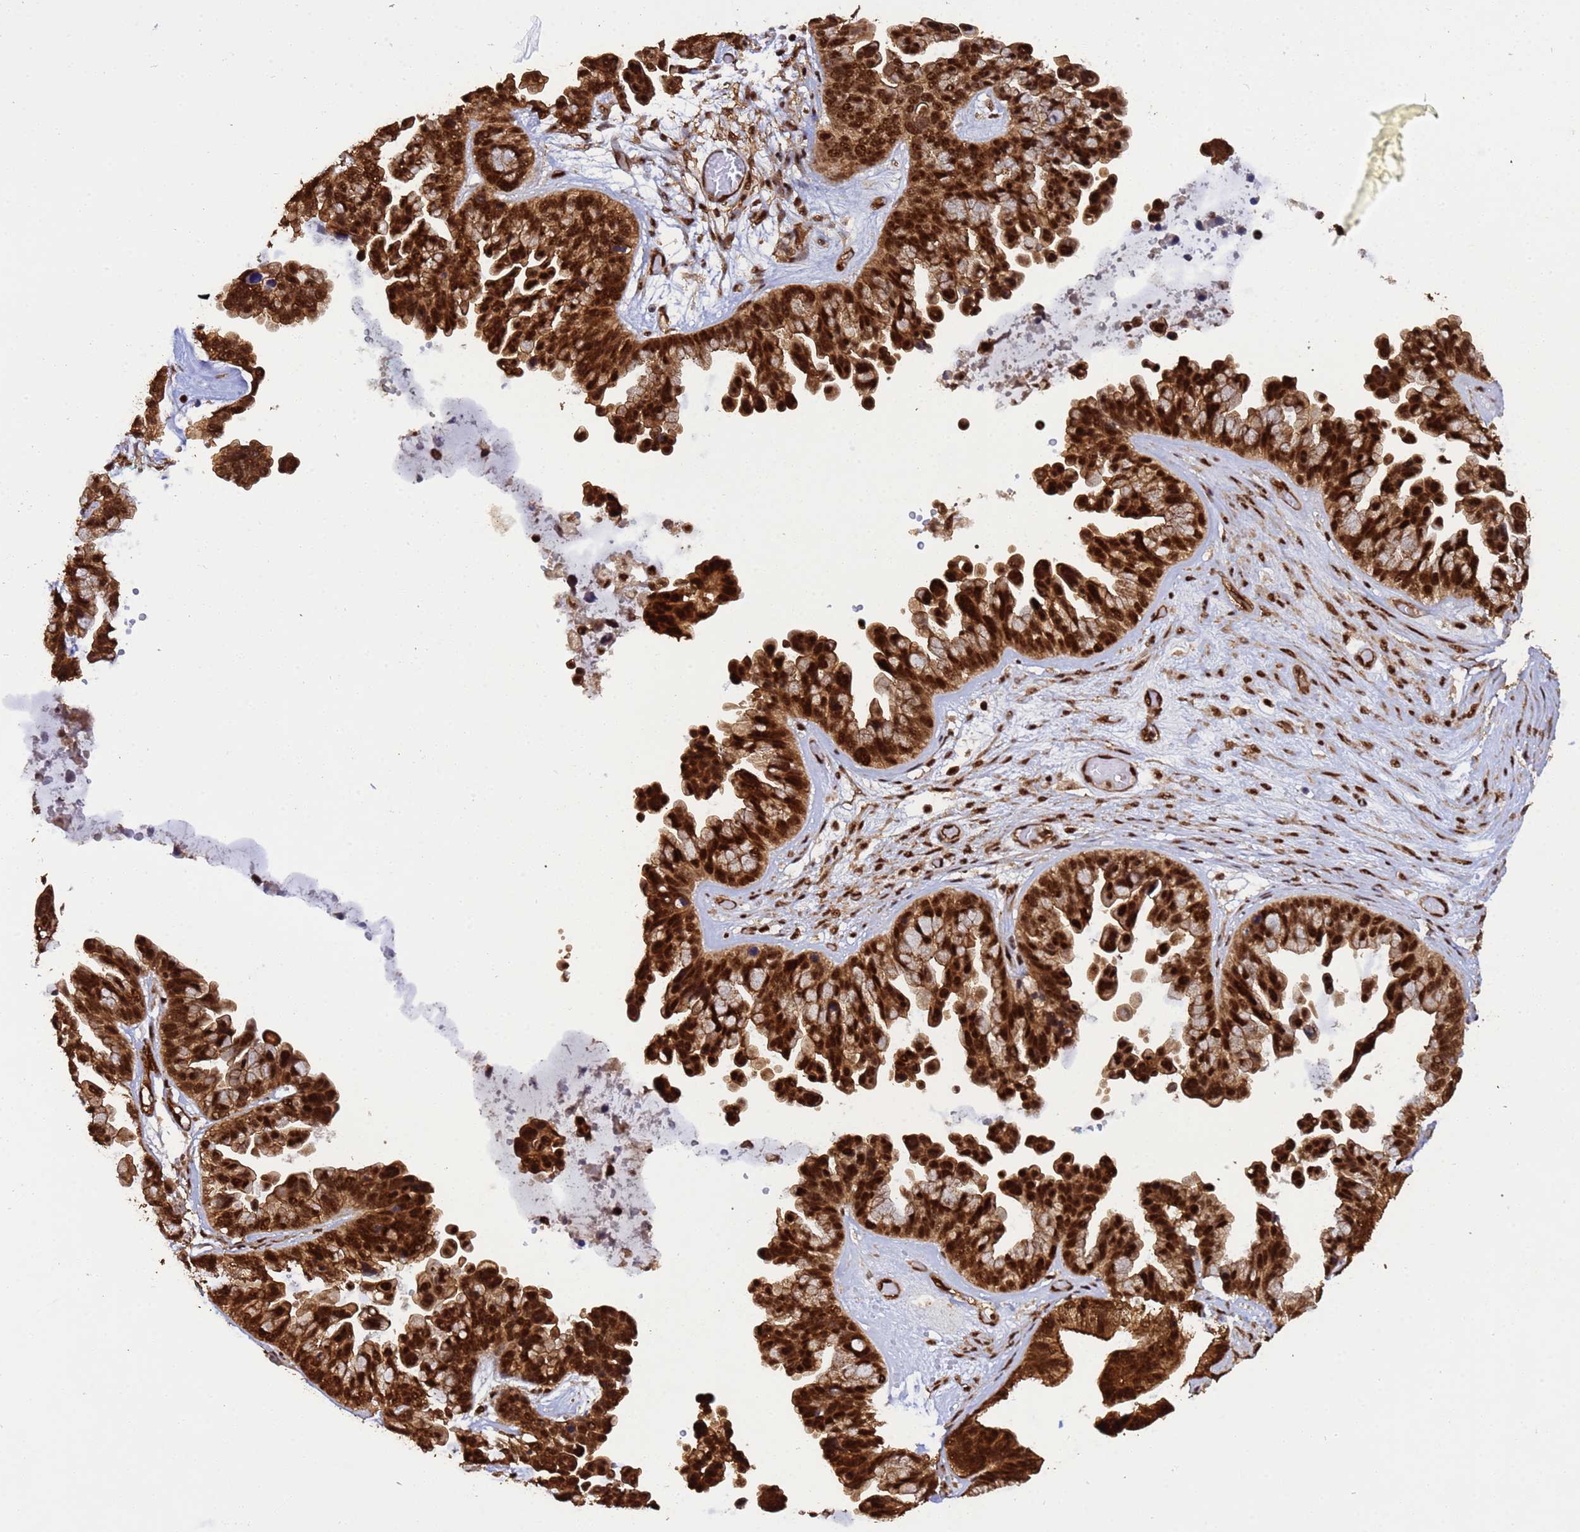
{"staining": {"intensity": "strong", "quantity": ">75%", "location": "cytoplasmic/membranous,nuclear"}, "tissue": "ovarian cancer", "cell_type": "Tumor cells", "image_type": "cancer", "snomed": [{"axis": "morphology", "description": "Cystadenocarcinoma, serous, NOS"}, {"axis": "topography", "description": "Ovary"}], "caption": "The photomicrograph exhibits a brown stain indicating the presence of a protein in the cytoplasmic/membranous and nuclear of tumor cells in serous cystadenocarcinoma (ovarian). The protein of interest is shown in brown color, while the nuclei are stained blue.", "gene": "SYF2", "patient": {"sex": "female", "age": 56}}